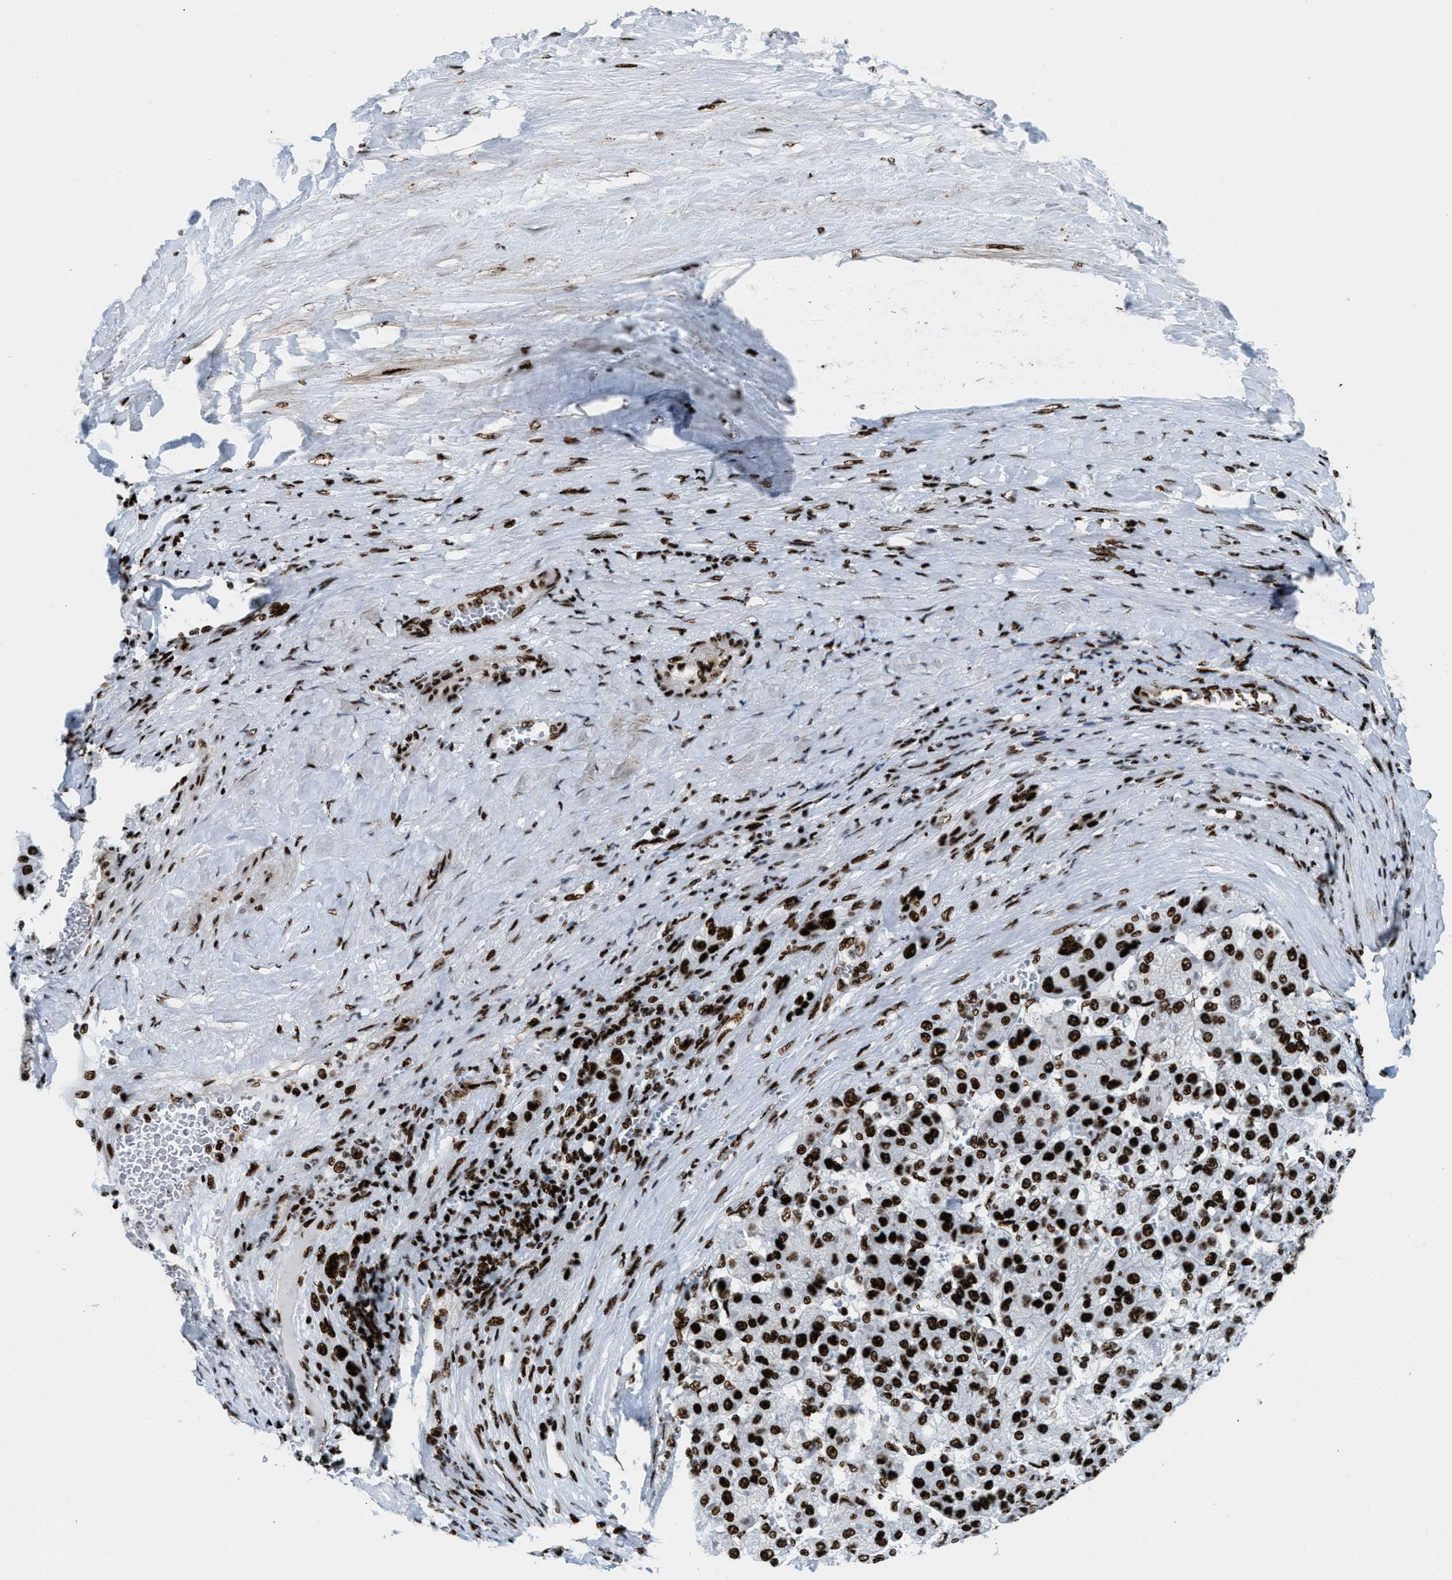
{"staining": {"intensity": "strong", "quantity": ">75%", "location": "nuclear"}, "tissue": "liver cancer", "cell_type": "Tumor cells", "image_type": "cancer", "snomed": [{"axis": "morphology", "description": "Carcinoma, Hepatocellular, NOS"}, {"axis": "topography", "description": "Liver"}], "caption": "A histopathology image of human liver hepatocellular carcinoma stained for a protein exhibits strong nuclear brown staining in tumor cells.", "gene": "NONO", "patient": {"sex": "female", "age": 73}}